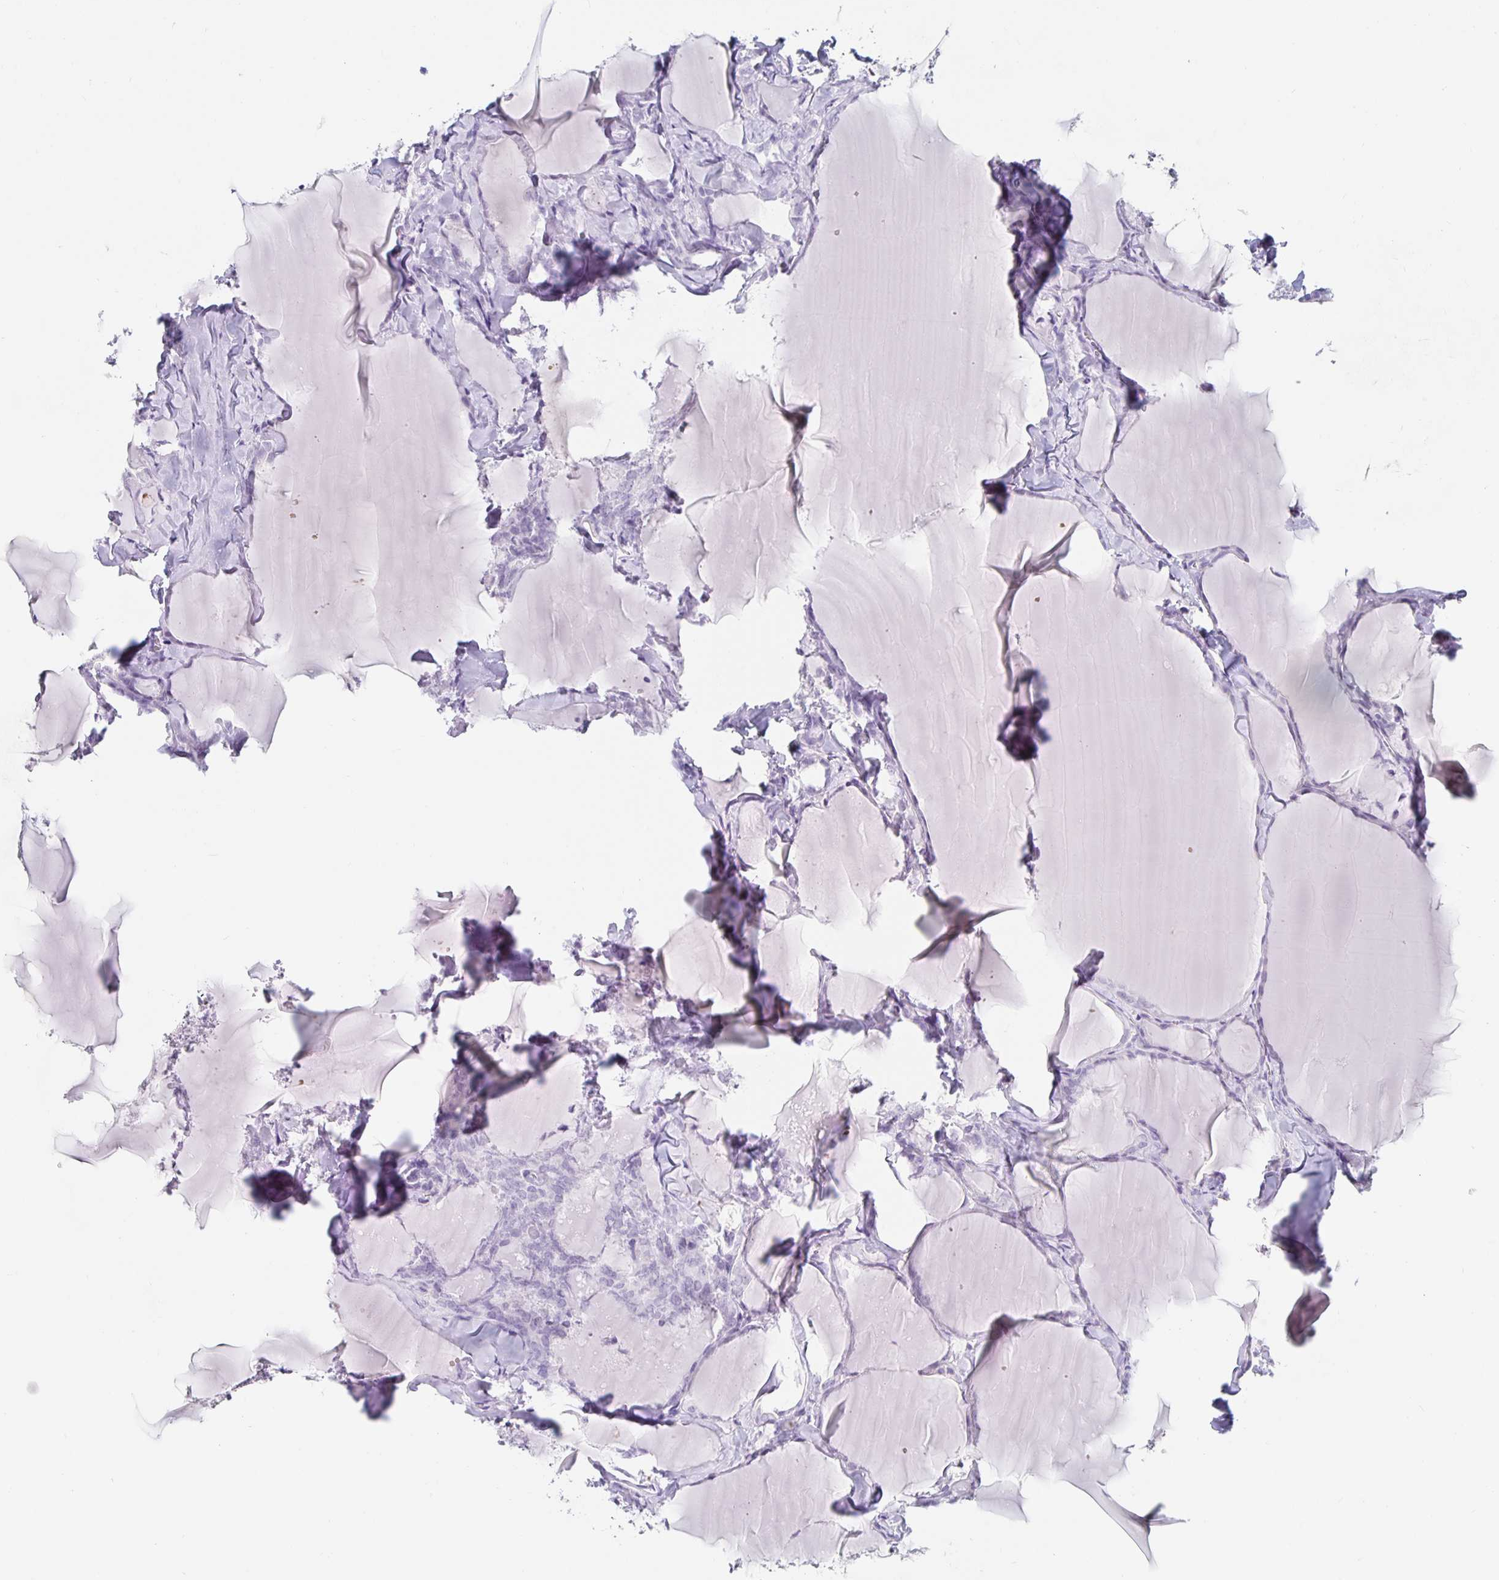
{"staining": {"intensity": "negative", "quantity": "none", "location": "none"}, "tissue": "thyroid cancer", "cell_type": "Tumor cells", "image_type": "cancer", "snomed": [{"axis": "morphology", "description": "Papillary adenocarcinoma, NOS"}, {"axis": "topography", "description": "Thyroid gland"}], "caption": "An immunohistochemistry (IHC) photomicrograph of thyroid cancer (papillary adenocarcinoma) is shown. There is no staining in tumor cells of thyroid cancer (papillary adenocarcinoma).", "gene": "KCNQ2", "patient": {"sex": "male", "age": 30}}